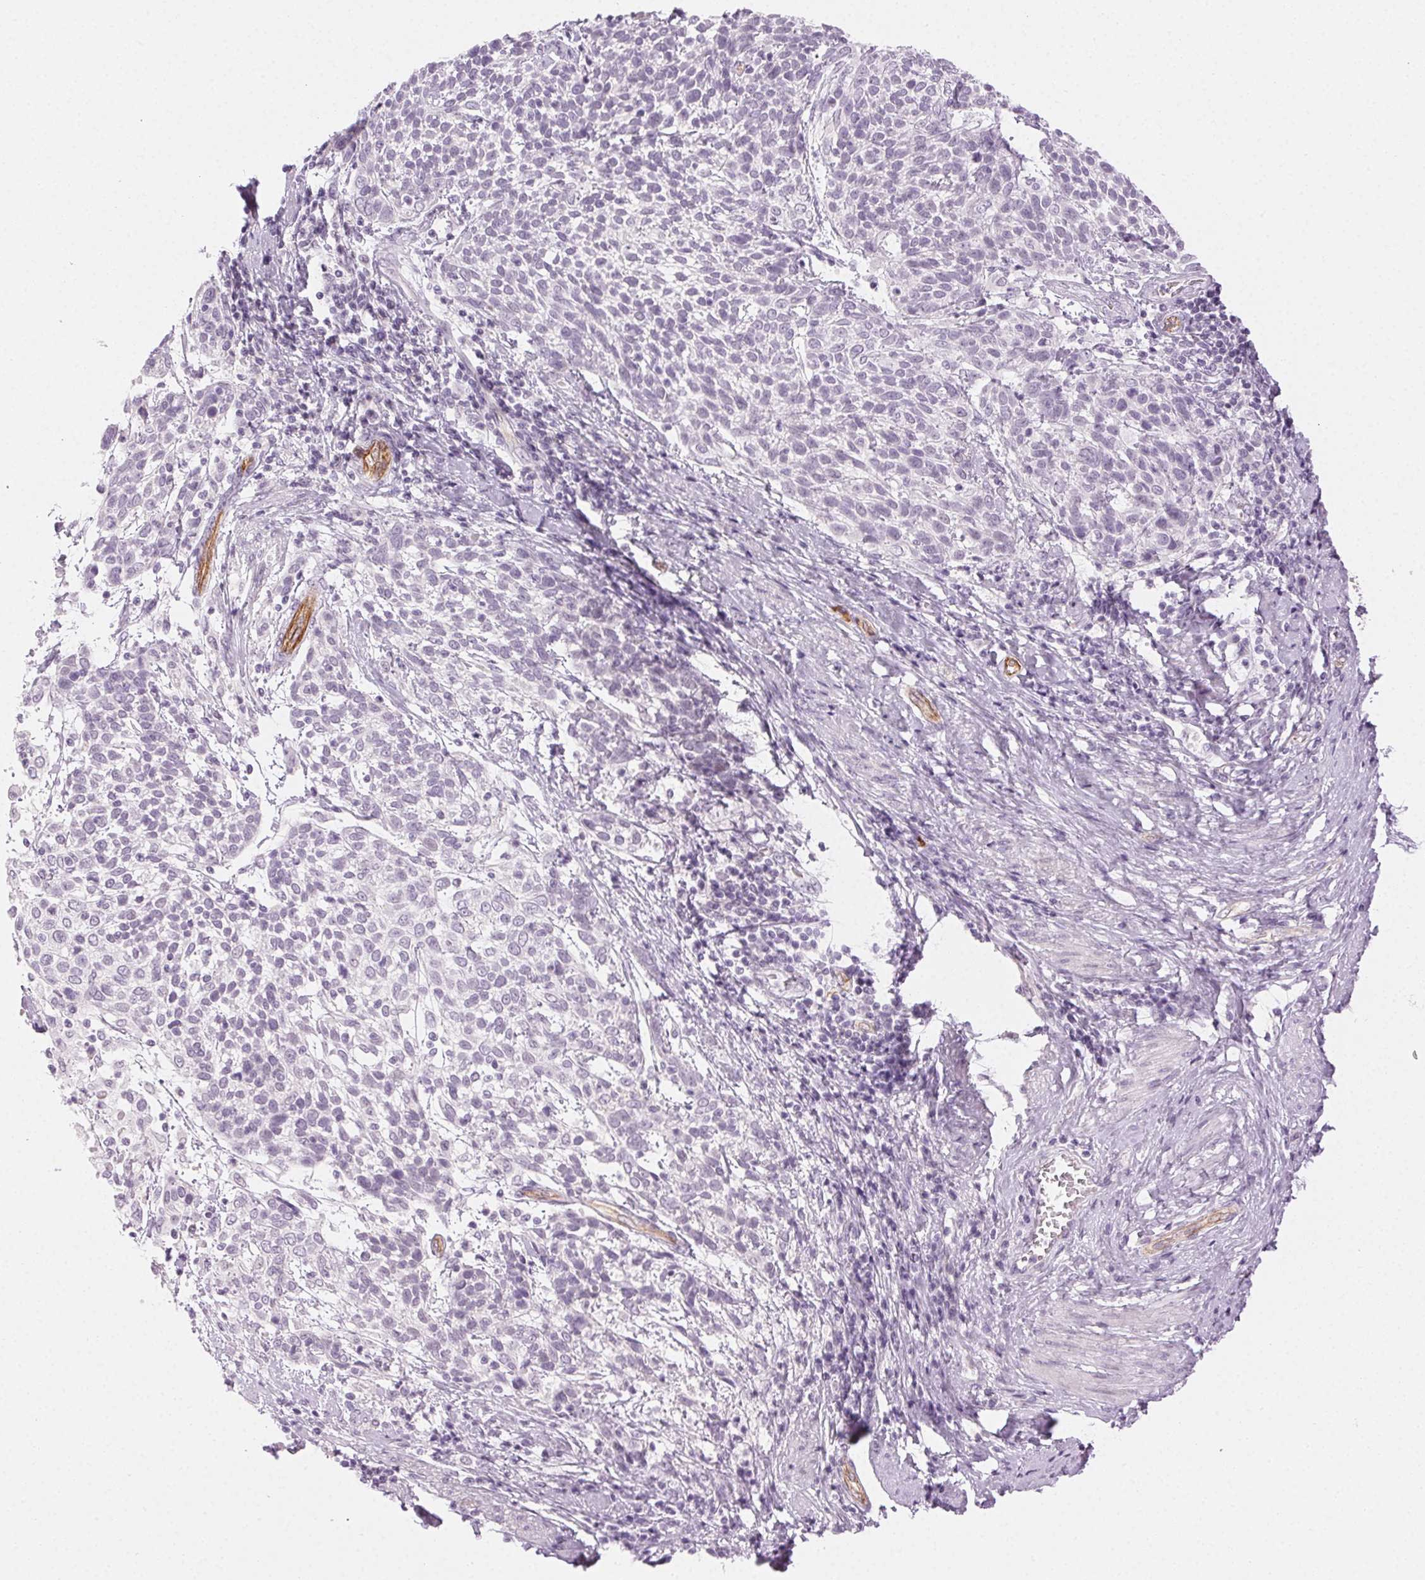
{"staining": {"intensity": "negative", "quantity": "none", "location": "none"}, "tissue": "cervical cancer", "cell_type": "Tumor cells", "image_type": "cancer", "snomed": [{"axis": "morphology", "description": "Squamous cell carcinoma, NOS"}, {"axis": "topography", "description": "Cervix"}], "caption": "A histopathology image of cervical cancer (squamous cell carcinoma) stained for a protein reveals no brown staining in tumor cells. (DAB (3,3'-diaminobenzidine) immunohistochemistry, high magnification).", "gene": "AIF1L", "patient": {"sex": "female", "age": 61}}